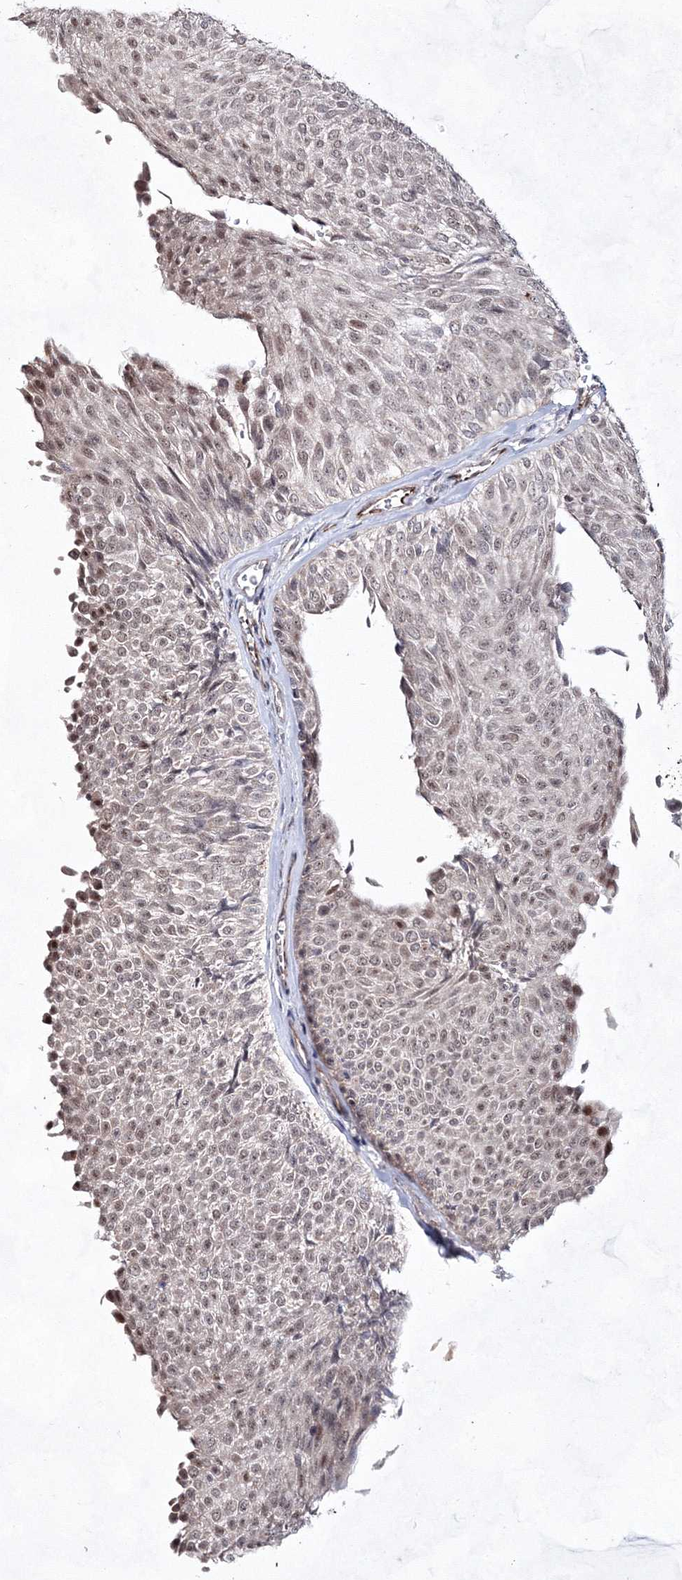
{"staining": {"intensity": "weak", "quantity": ">75%", "location": "nuclear"}, "tissue": "urothelial cancer", "cell_type": "Tumor cells", "image_type": "cancer", "snomed": [{"axis": "morphology", "description": "Urothelial carcinoma, Low grade"}, {"axis": "topography", "description": "Urinary bladder"}], "caption": "Immunohistochemistry (DAB (3,3'-diaminobenzidine)) staining of human urothelial cancer exhibits weak nuclear protein expression in about >75% of tumor cells.", "gene": "SNIP1", "patient": {"sex": "male", "age": 78}}